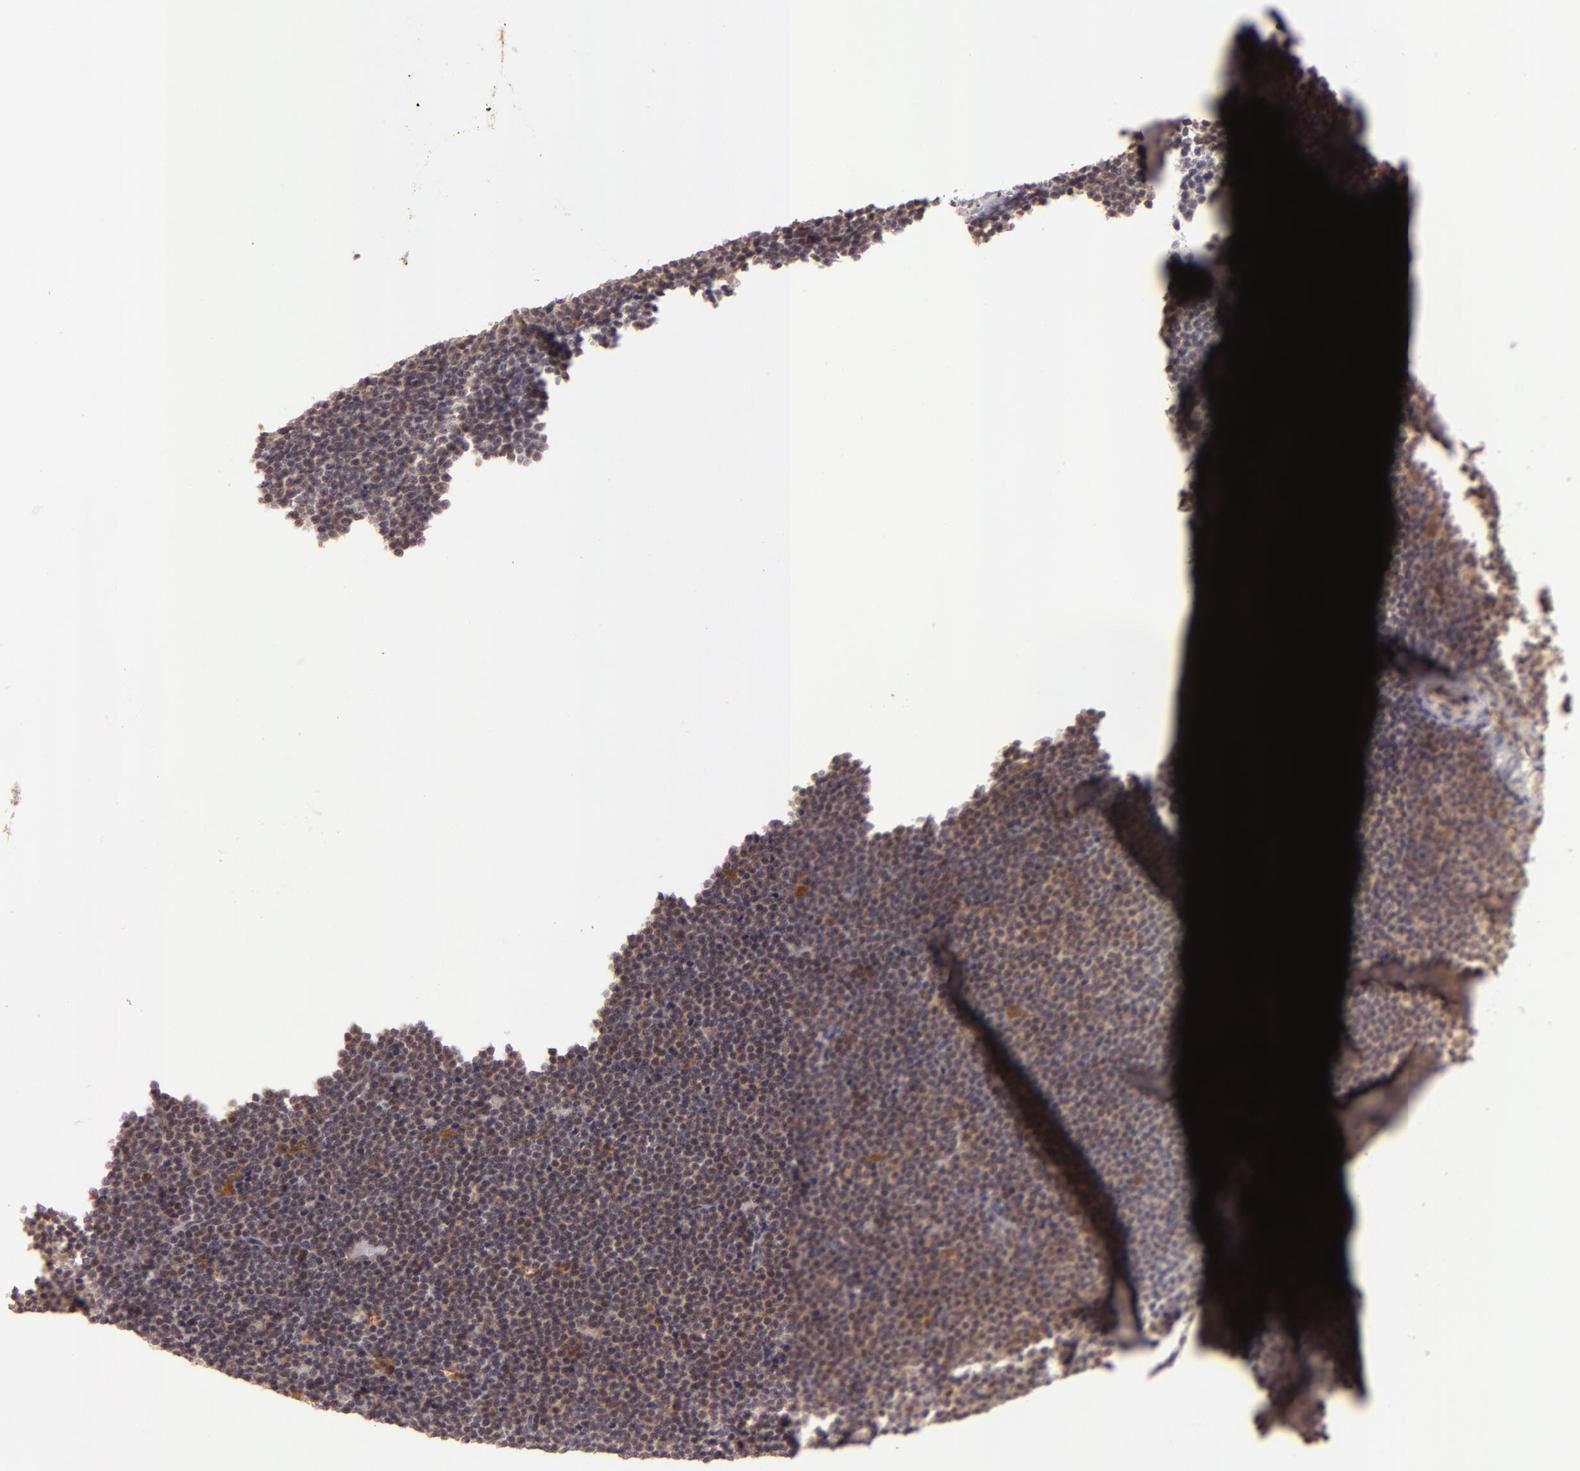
{"staining": {"intensity": "negative", "quantity": "none", "location": "none"}, "tissue": "lymphoma", "cell_type": "Tumor cells", "image_type": "cancer", "snomed": [{"axis": "morphology", "description": "Malignant lymphoma, non-Hodgkin's type, Low grade"}, {"axis": "topography", "description": "Lymph node"}], "caption": "Malignant lymphoma, non-Hodgkin's type (low-grade) was stained to show a protein in brown. There is no significant positivity in tumor cells.", "gene": "PPP1R3F", "patient": {"sex": "female", "age": 69}}